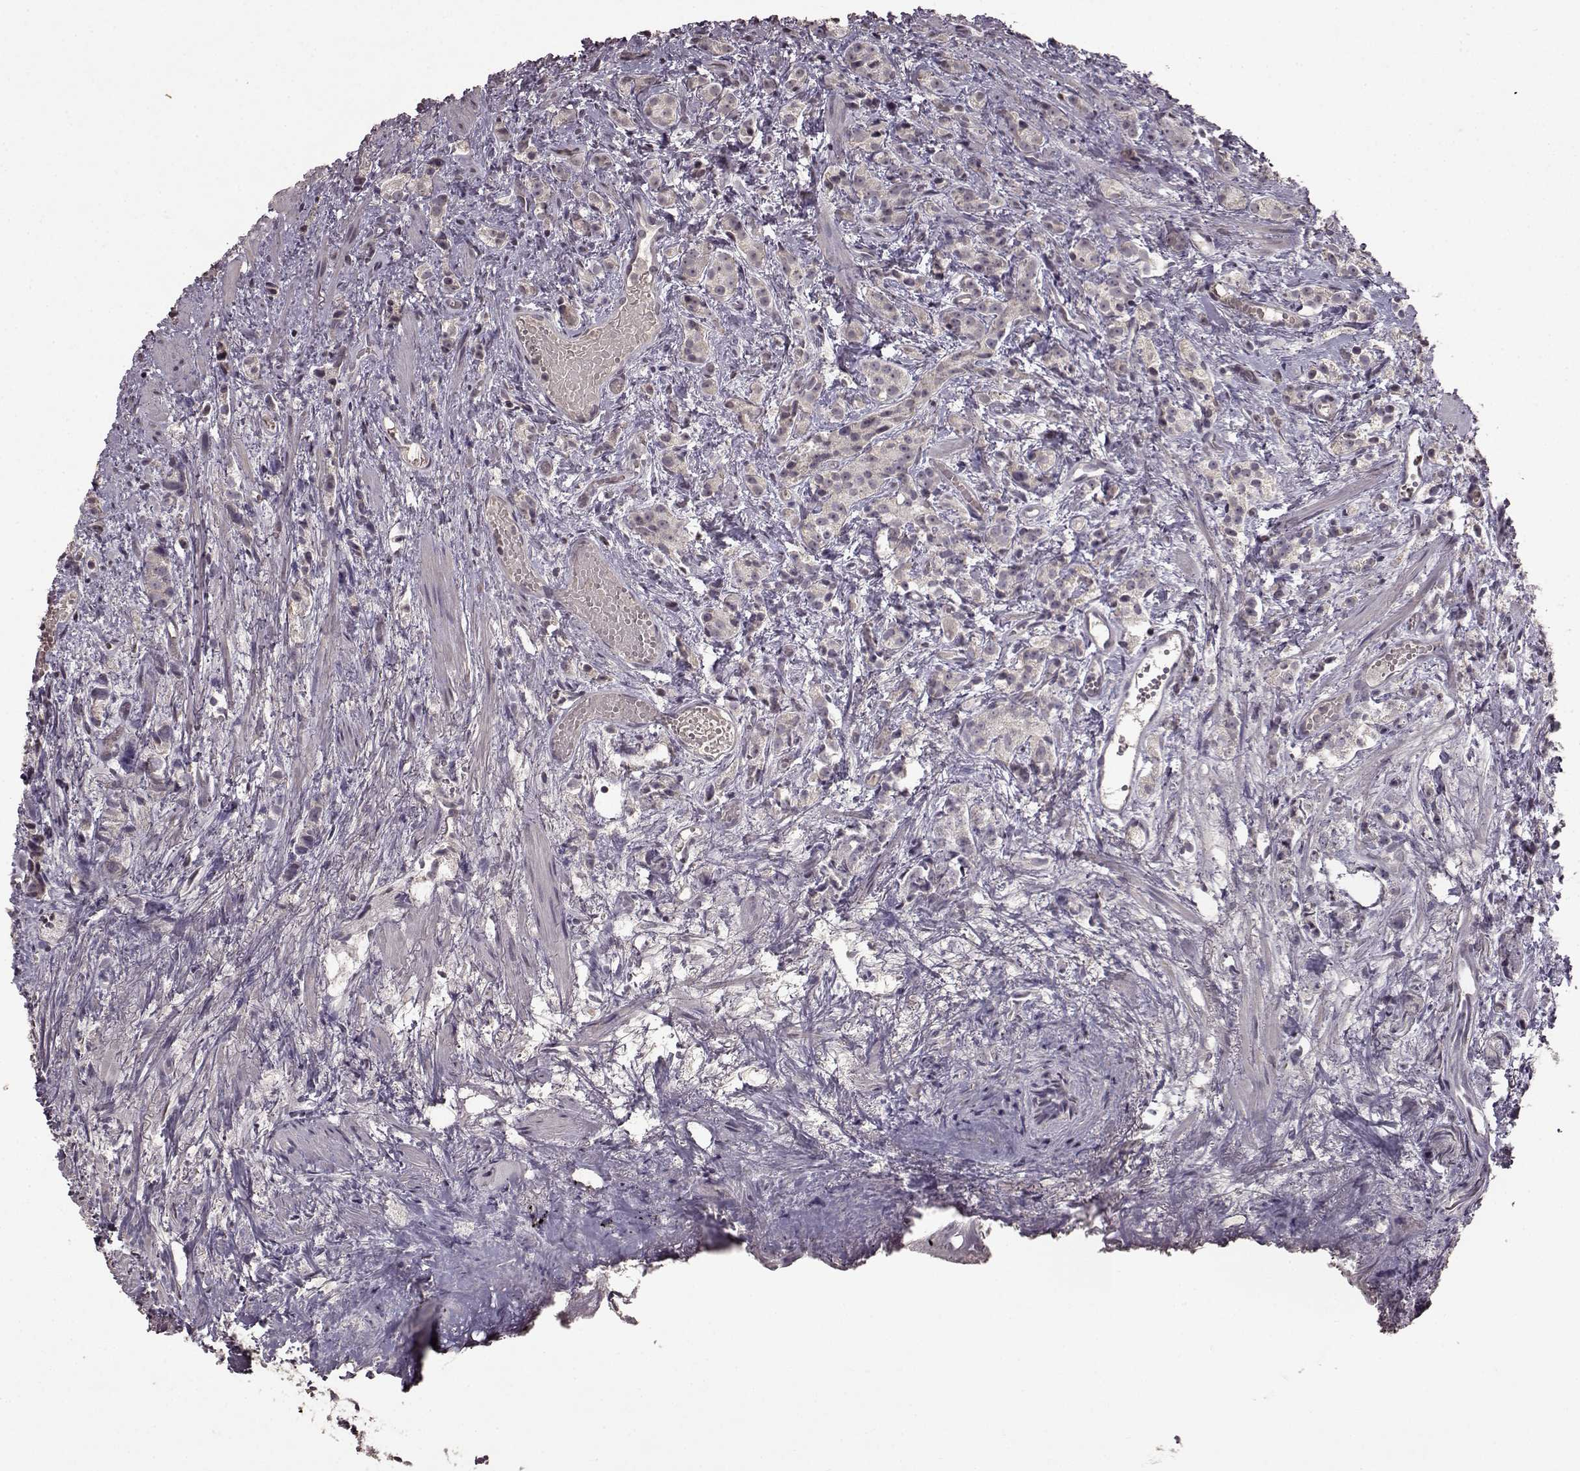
{"staining": {"intensity": "negative", "quantity": "none", "location": "none"}, "tissue": "prostate cancer", "cell_type": "Tumor cells", "image_type": "cancer", "snomed": [{"axis": "morphology", "description": "Adenocarcinoma, High grade"}, {"axis": "topography", "description": "Prostate"}], "caption": "High magnification brightfield microscopy of prostate cancer stained with DAB (3,3'-diaminobenzidine) (brown) and counterstained with hematoxylin (blue): tumor cells show no significant expression.", "gene": "LHB", "patient": {"sex": "male", "age": 53}}